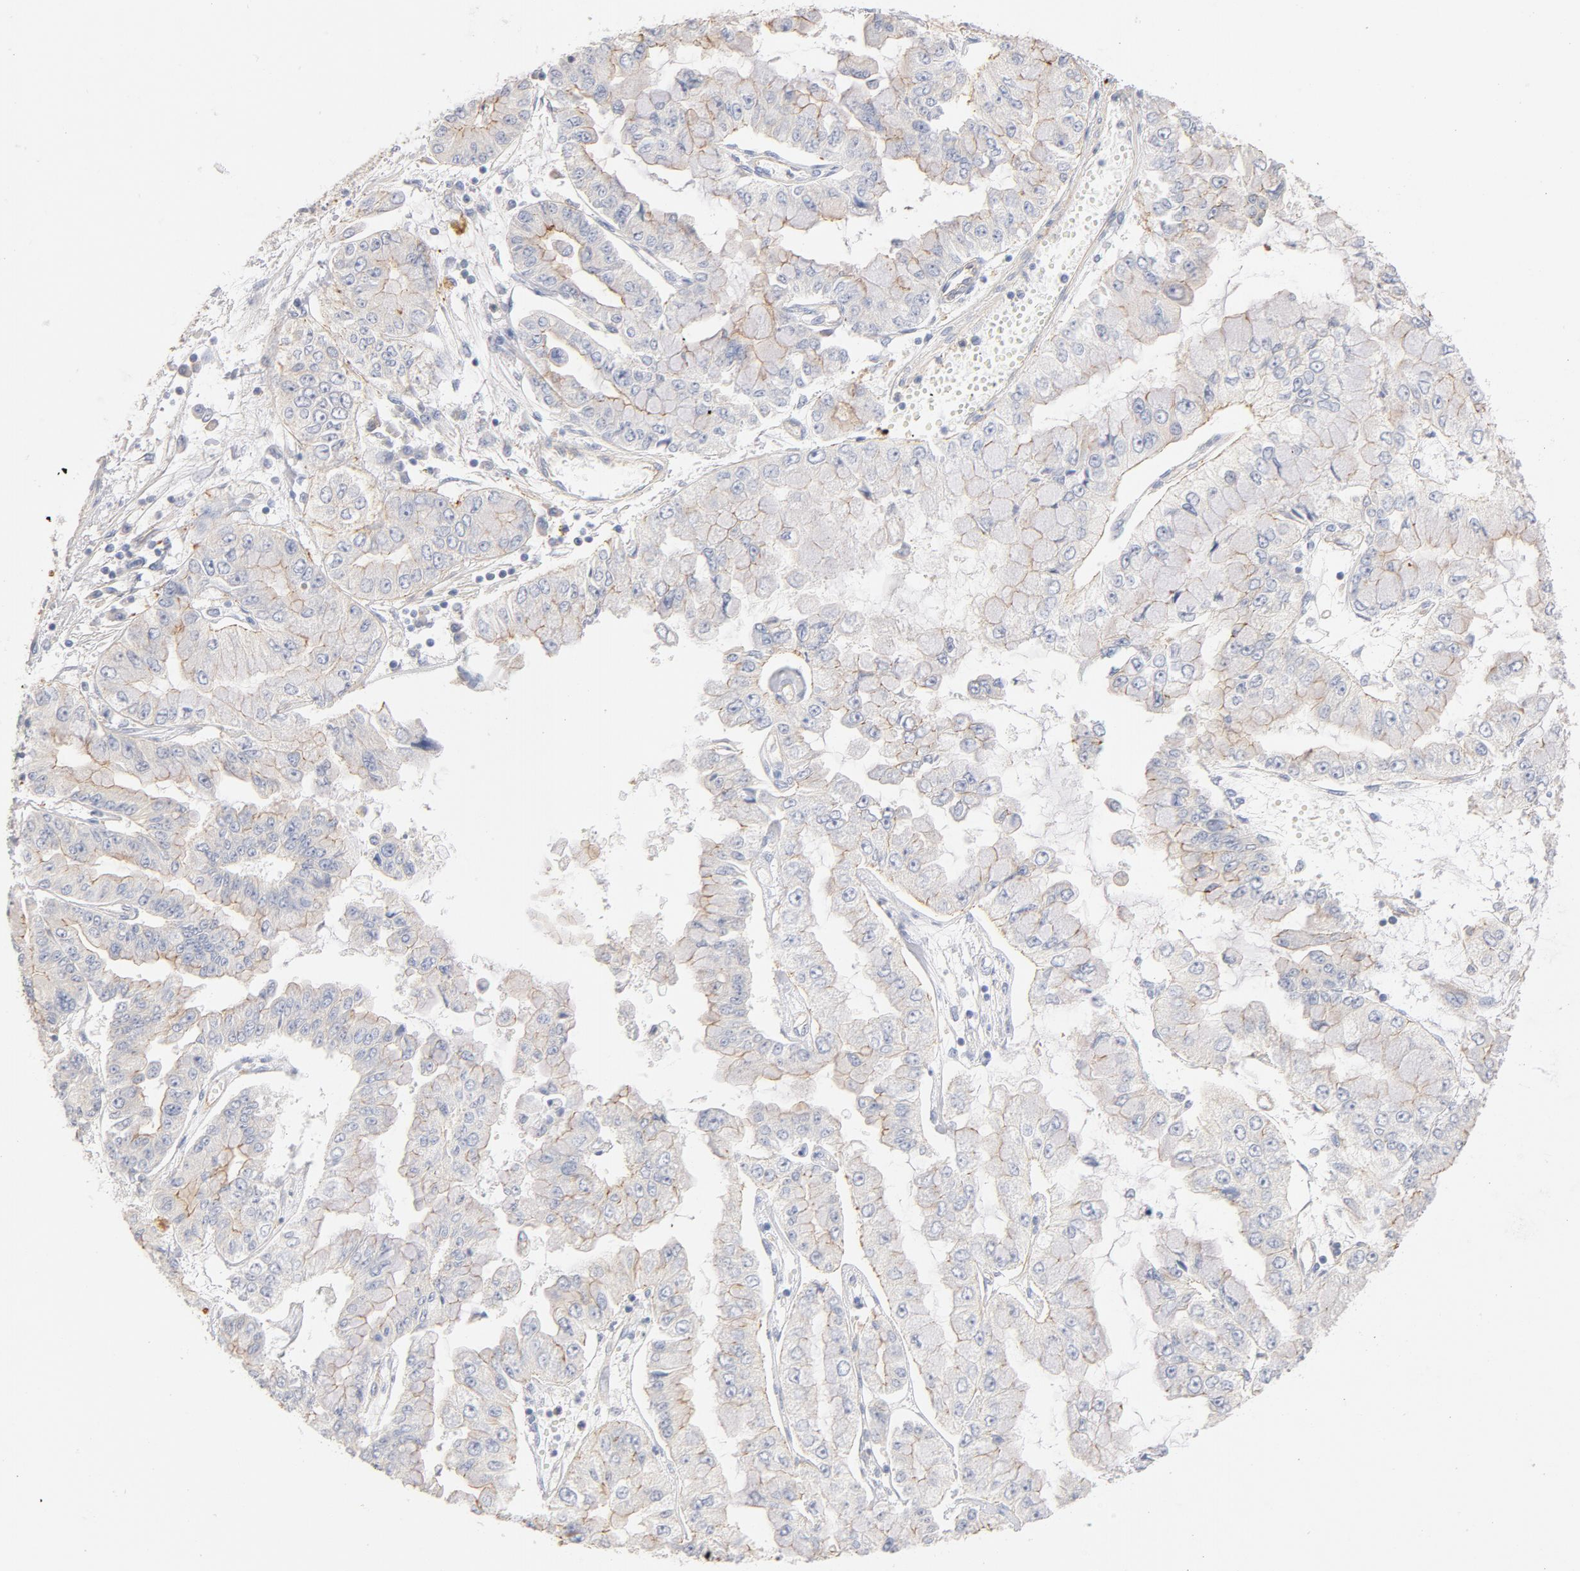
{"staining": {"intensity": "weak", "quantity": ">75%", "location": "cytoplasmic/membranous"}, "tissue": "liver cancer", "cell_type": "Tumor cells", "image_type": "cancer", "snomed": [{"axis": "morphology", "description": "Cholangiocarcinoma"}, {"axis": "topography", "description": "Liver"}], "caption": "High-power microscopy captured an IHC histopathology image of cholangiocarcinoma (liver), revealing weak cytoplasmic/membranous expression in about >75% of tumor cells.", "gene": "STRN3", "patient": {"sex": "female", "age": 79}}